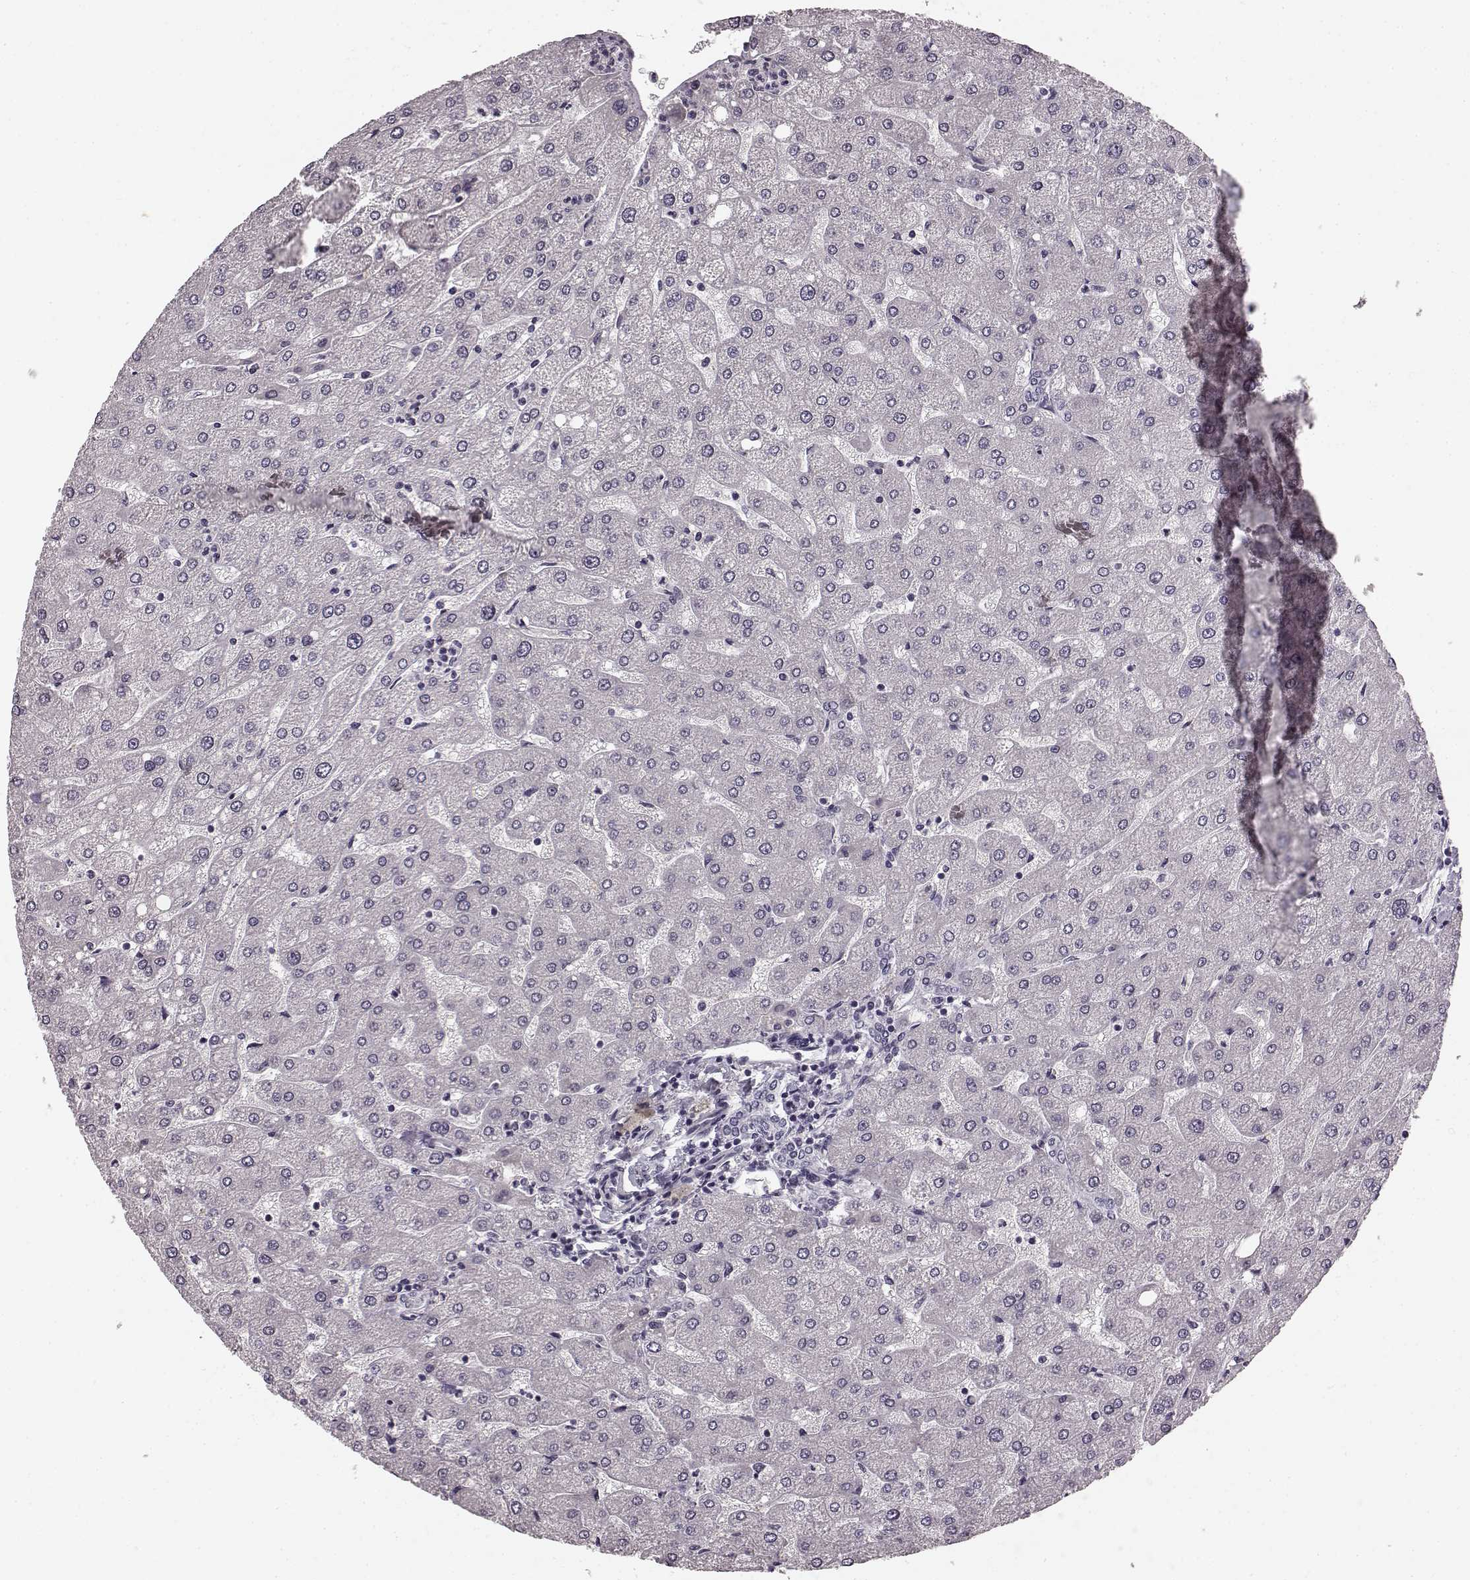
{"staining": {"intensity": "negative", "quantity": "none", "location": "none"}, "tissue": "liver", "cell_type": "Cholangiocytes", "image_type": "normal", "snomed": [{"axis": "morphology", "description": "Normal tissue, NOS"}, {"axis": "topography", "description": "Liver"}], "caption": "This histopathology image is of normal liver stained with immunohistochemistry (IHC) to label a protein in brown with the nuclei are counter-stained blue. There is no staining in cholangiocytes.", "gene": "FAM234B", "patient": {"sex": "male", "age": 67}}